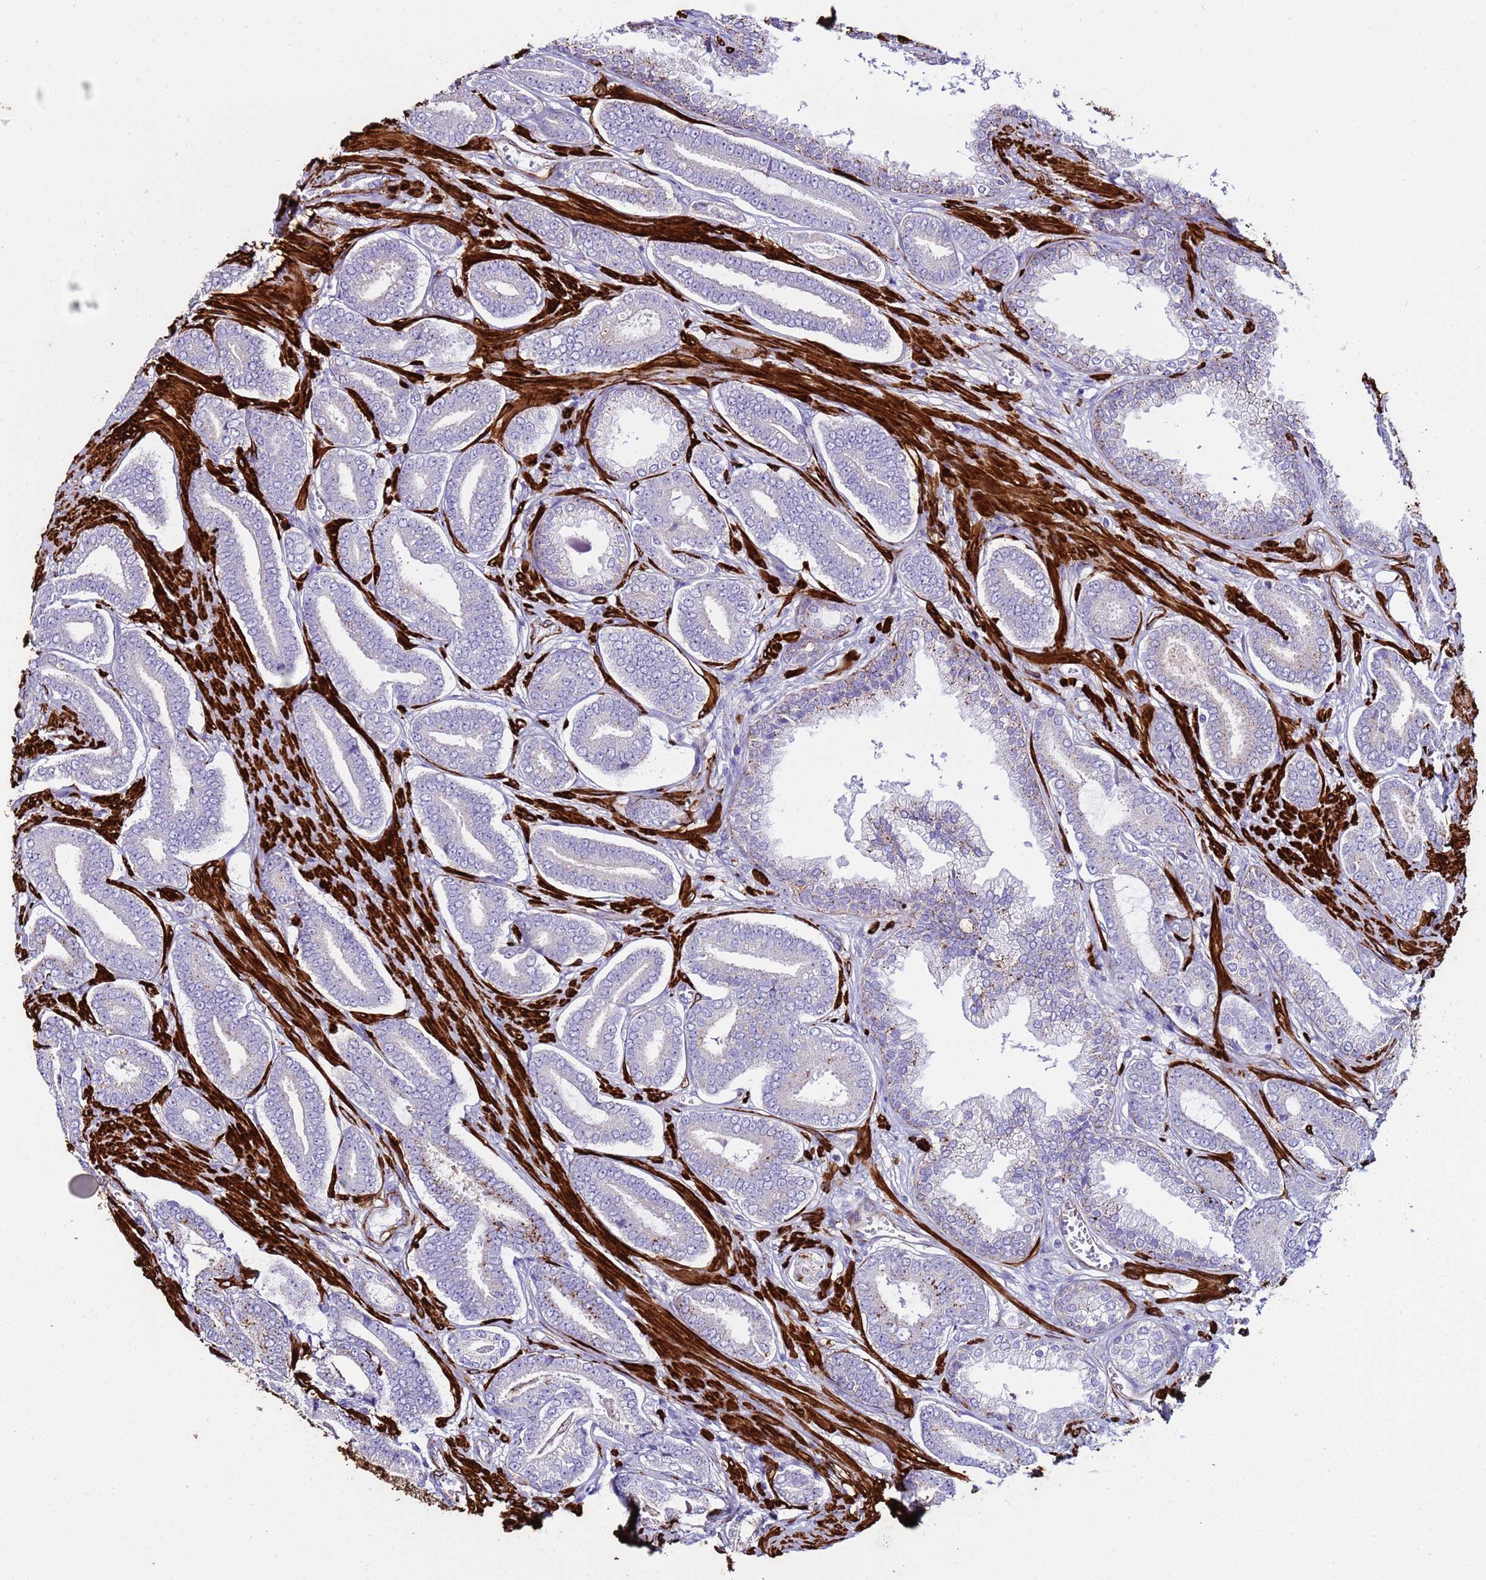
{"staining": {"intensity": "negative", "quantity": "none", "location": "none"}, "tissue": "prostate cancer", "cell_type": "Tumor cells", "image_type": "cancer", "snomed": [{"axis": "morphology", "description": "Adenocarcinoma, NOS"}, {"axis": "topography", "description": "Prostate and seminal vesicle, NOS"}], "caption": "Prostate adenocarcinoma stained for a protein using immunohistochemistry (IHC) reveals no expression tumor cells.", "gene": "RABL2B", "patient": {"sex": "male", "age": 76}}